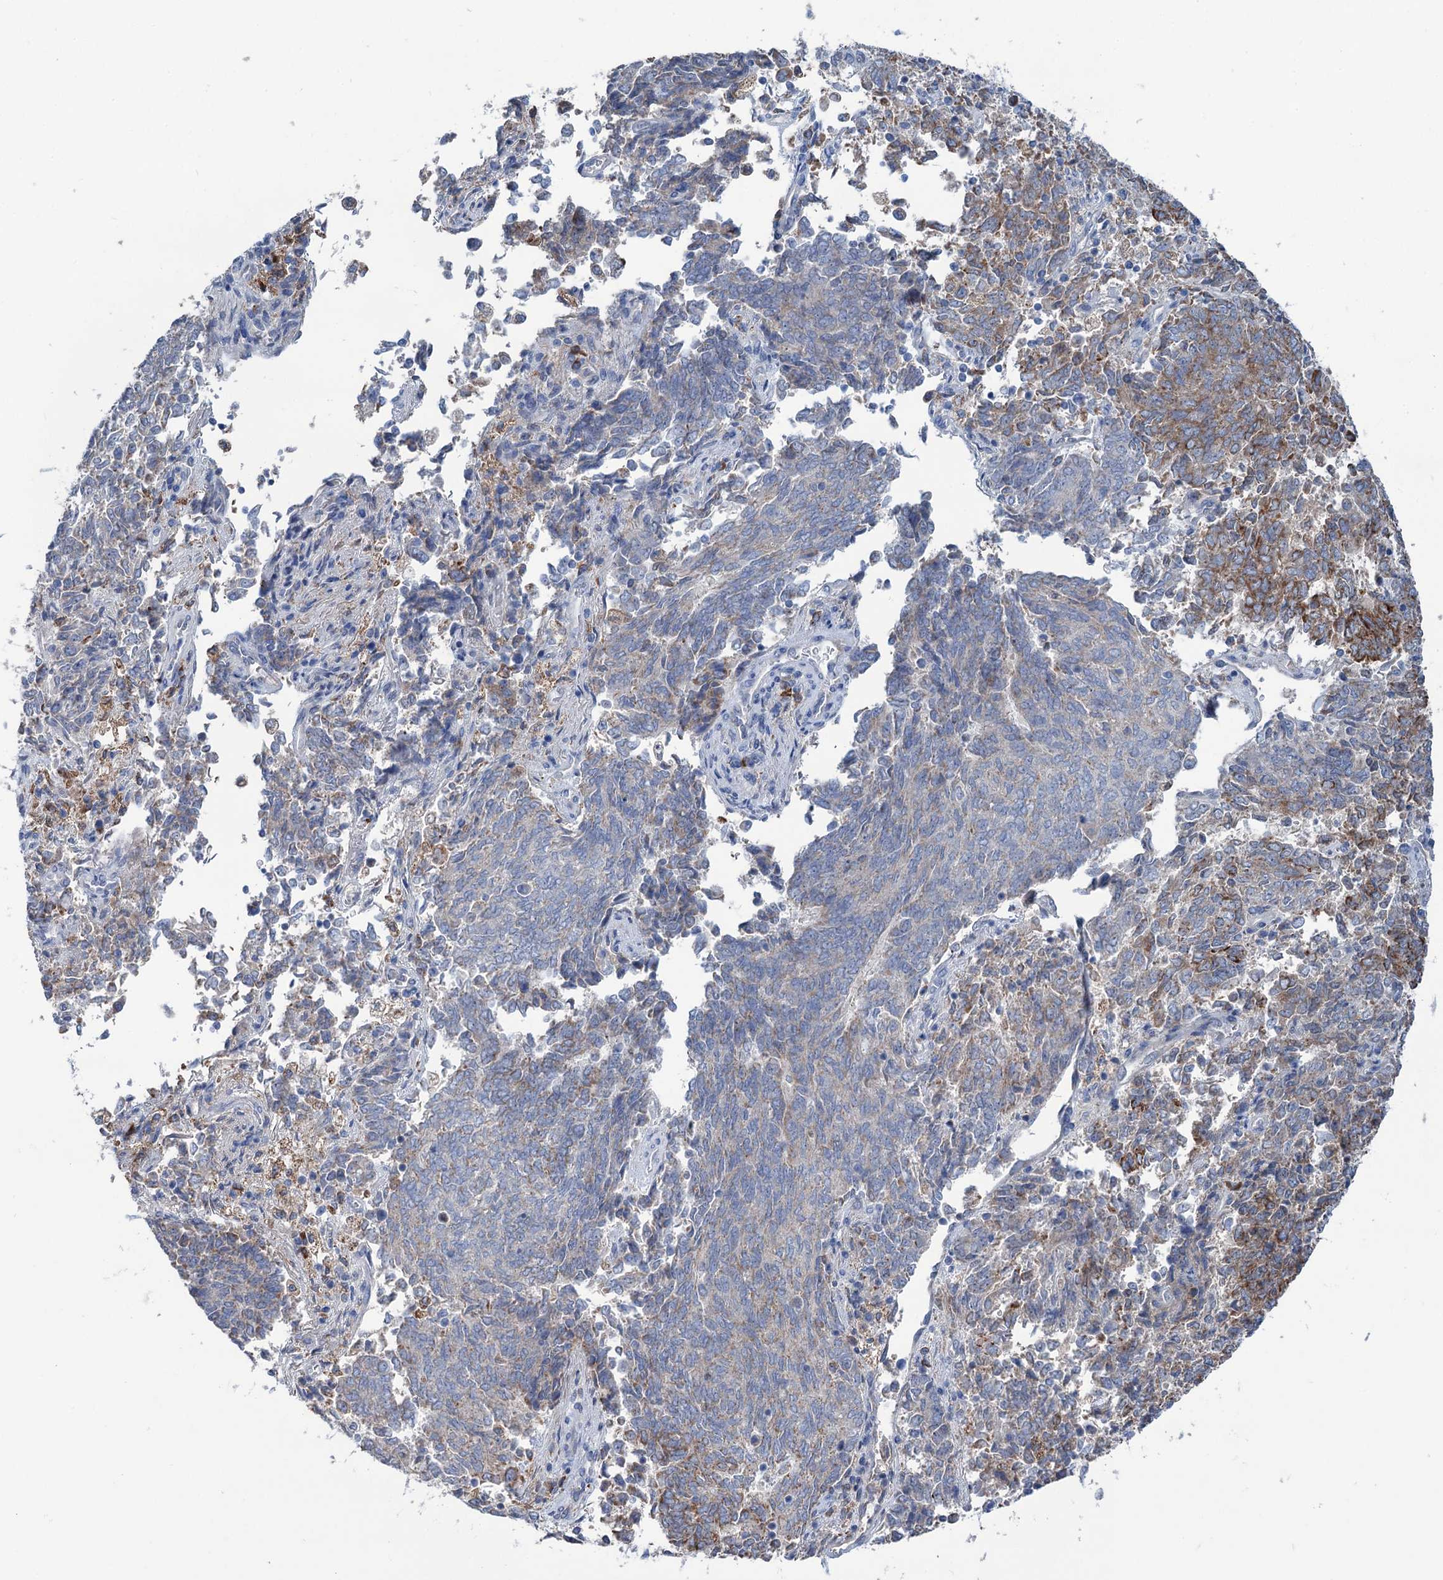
{"staining": {"intensity": "moderate", "quantity": "<25%", "location": "cytoplasmic/membranous"}, "tissue": "endometrial cancer", "cell_type": "Tumor cells", "image_type": "cancer", "snomed": [{"axis": "morphology", "description": "Adenocarcinoma, NOS"}, {"axis": "topography", "description": "Endometrium"}], "caption": "Protein staining of endometrial cancer (adenocarcinoma) tissue displays moderate cytoplasmic/membranous positivity in approximately <25% of tumor cells.", "gene": "LPIN1", "patient": {"sex": "female", "age": 80}}